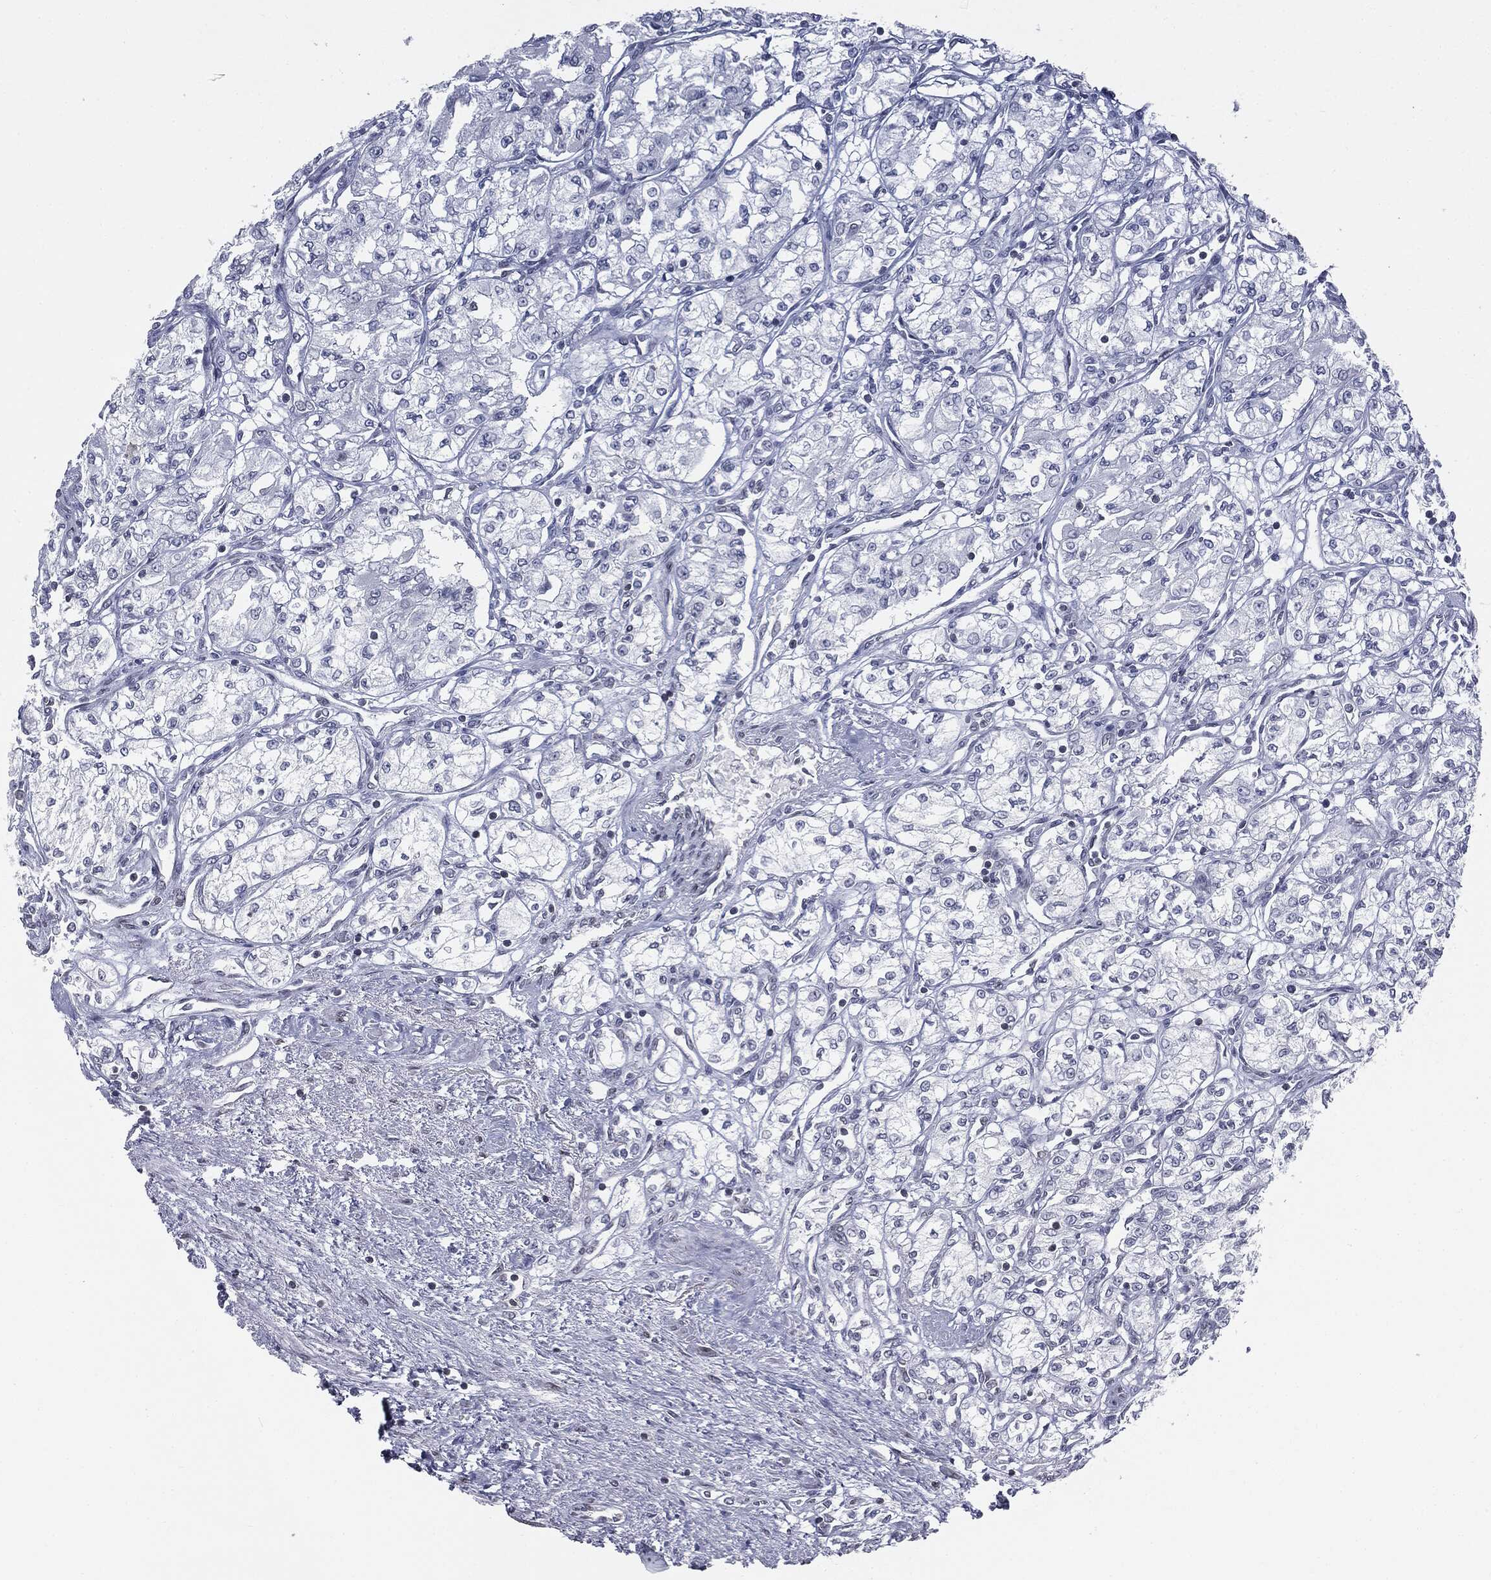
{"staining": {"intensity": "negative", "quantity": "none", "location": "none"}, "tissue": "renal cancer", "cell_type": "Tumor cells", "image_type": "cancer", "snomed": [{"axis": "morphology", "description": "Adenocarcinoma, NOS"}, {"axis": "topography", "description": "Kidney"}], "caption": "DAB (3,3'-diaminobenzidine) immunohistochemical staining of human renal cancer shows no significant expression in tumor cells.", "gene": "ALDOB", "patient": {"sex": "male", "age": 59}}